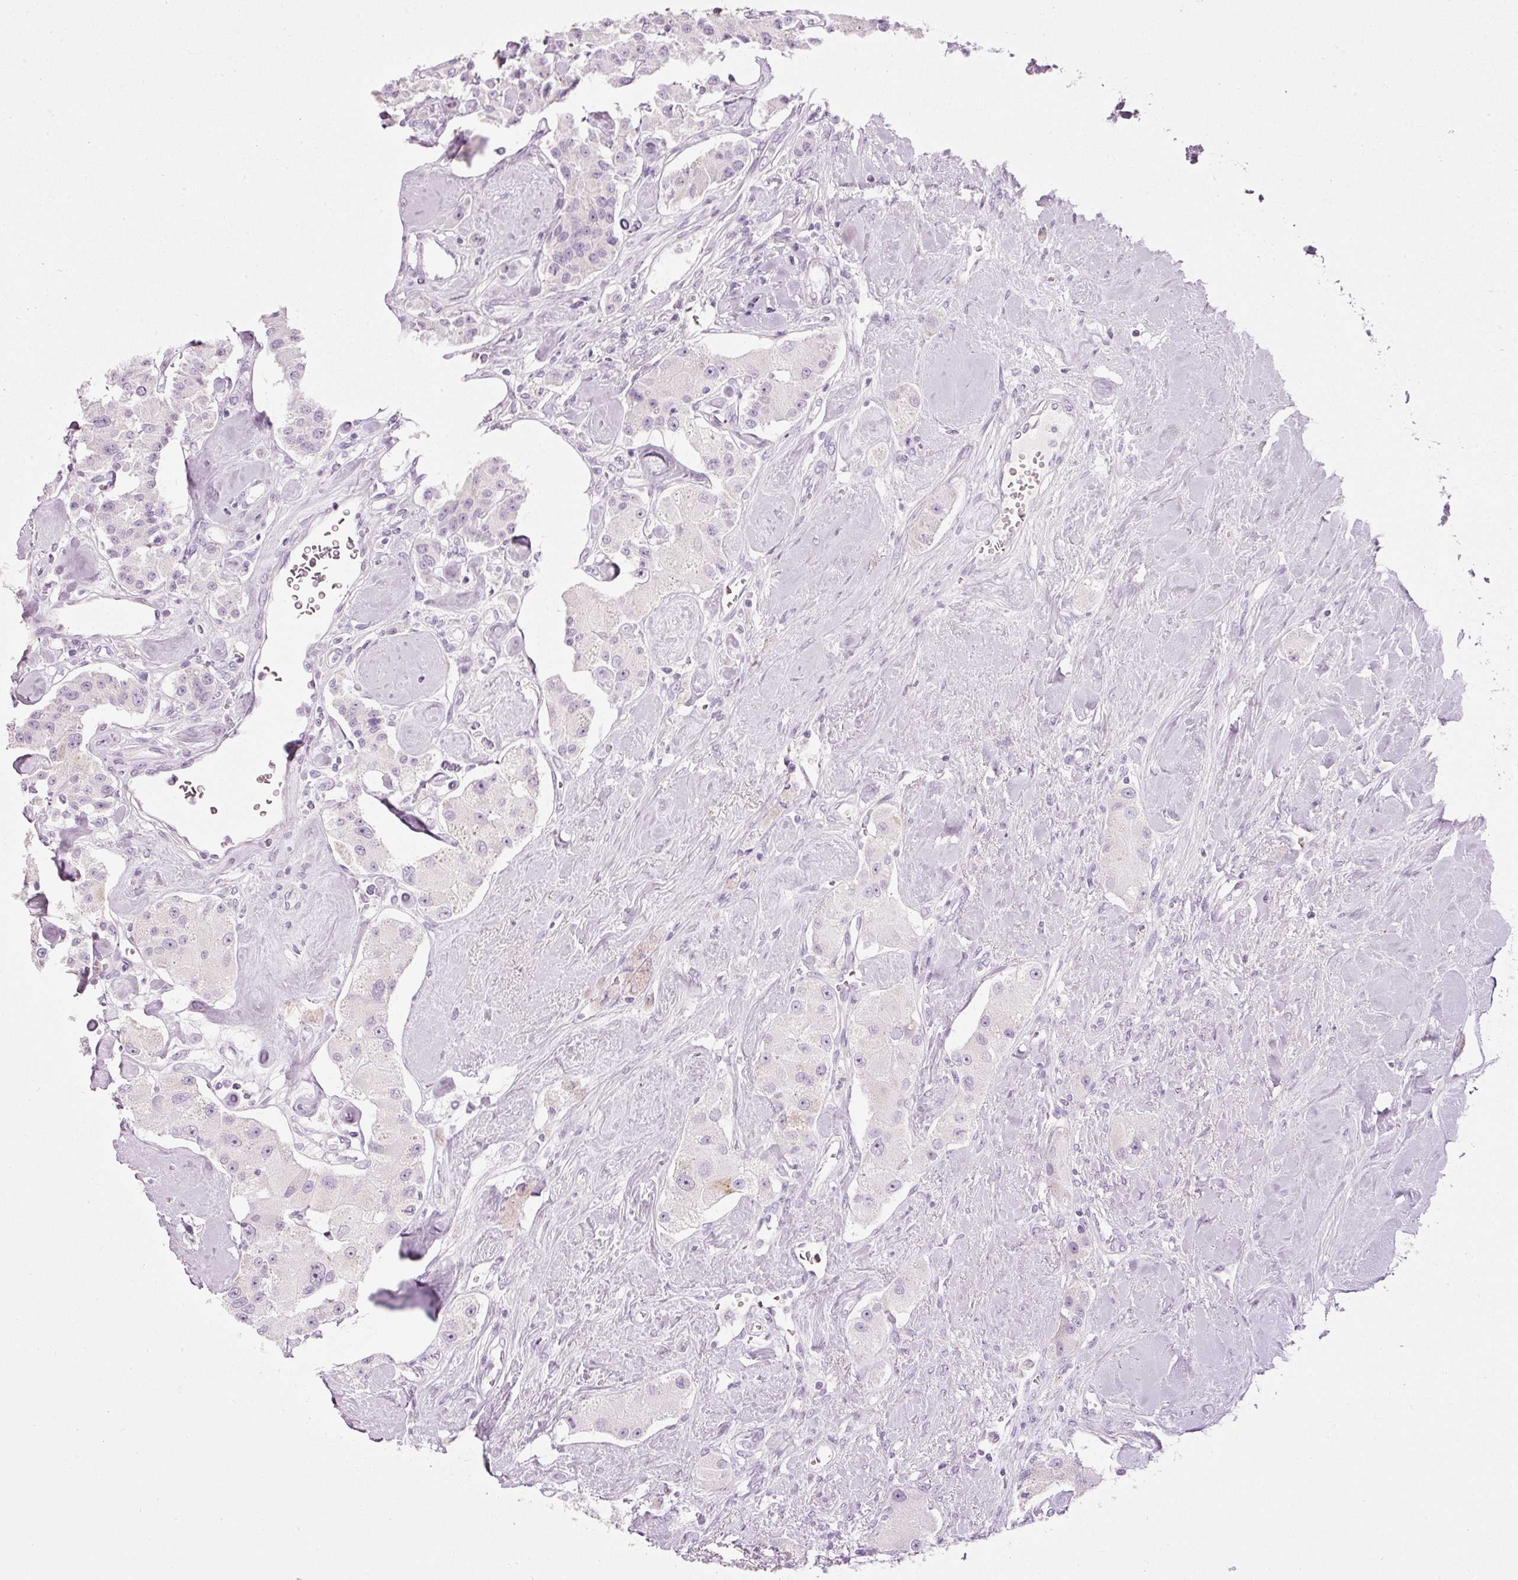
{"staining": {"intensity": "negative", "quantity": "none", "location": "none"}, "tissue": "carcinoid", "cell_type": "Tumor cells", "image_type": "cancer", "snomed": [{"axis": "morphology", "description": "Carcinoid, malignant, NOS"}, {"axis": "topography", "description": "Pancreas"}], "caption": "Tumor cells are negative for protein expression in human carcinoid. Brightfield microscopy of immunohistochemistry (IHC) stained with DAB (brown) and hematoxylin (blue), captured at high magnification.", "gene": "CARD16", "patient": {"sex": "male", "age": 41}}